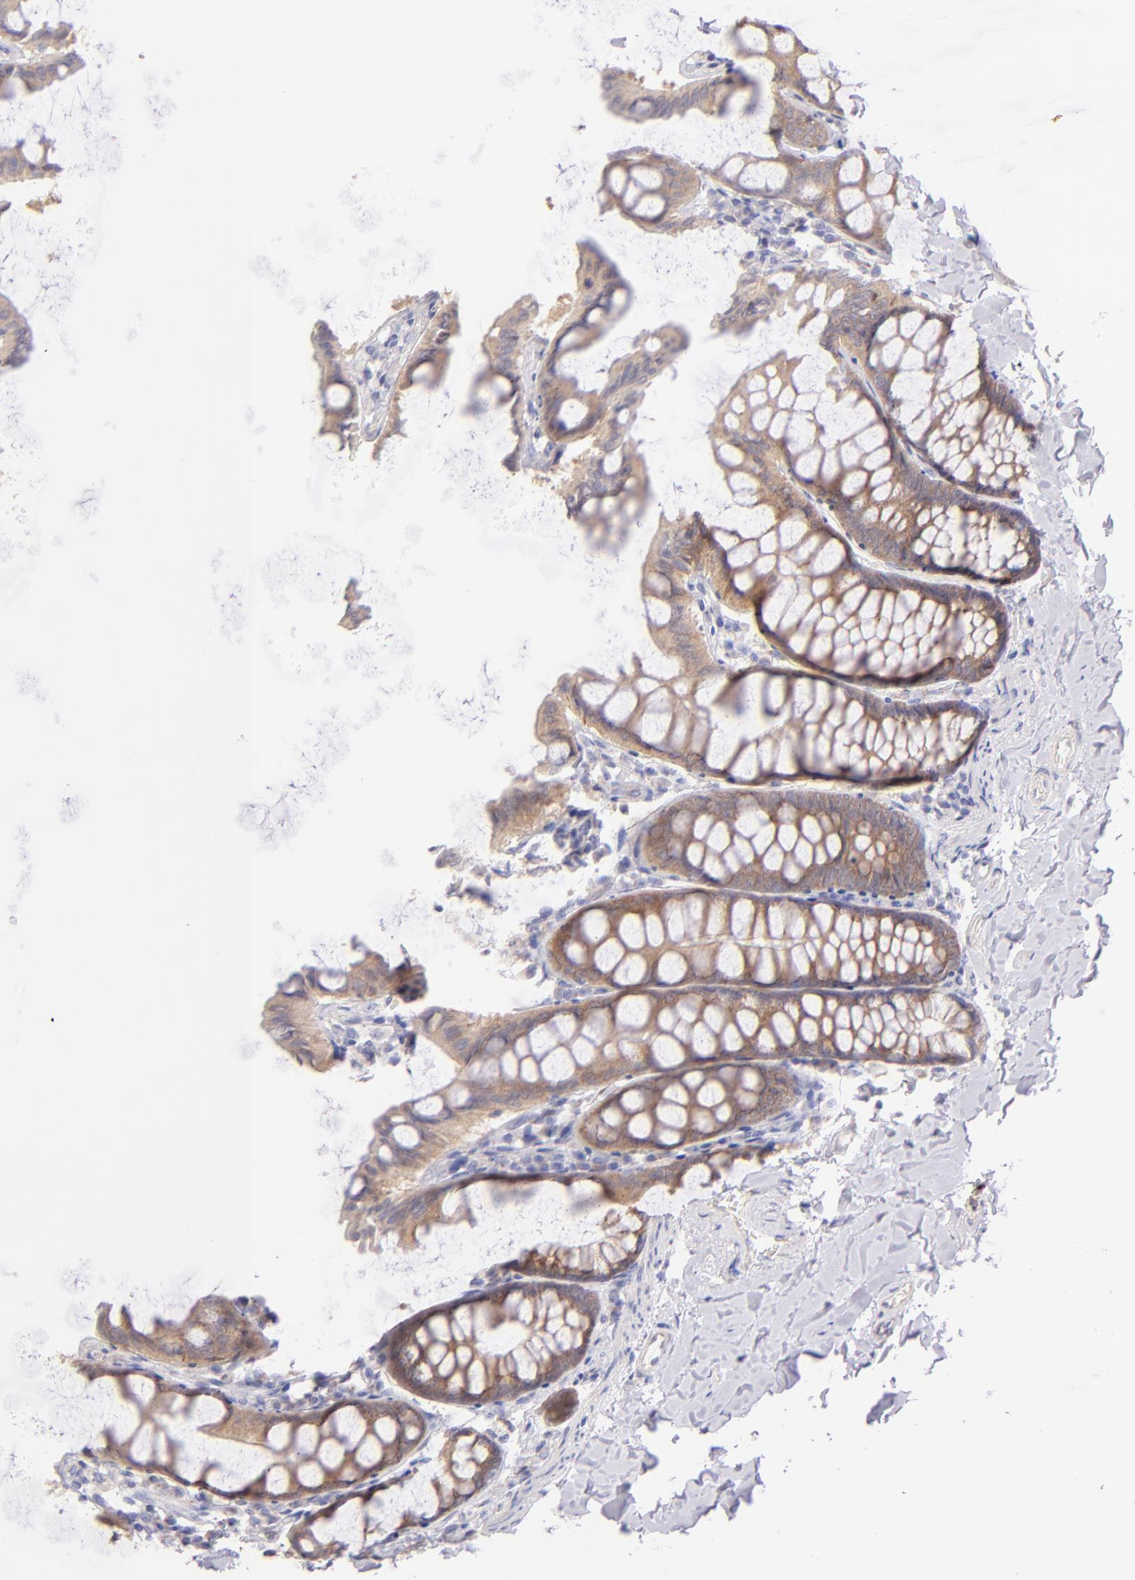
{"staining": {"intensity": "weak", "quantity": ">75%", "location": "cytoplasmic/membranous"}, "tissue": "colon", "cell_type": "Endothelial cells", "image_type": "normal", "snomed": [{"axis": "morphology", "description": "Normal tissue, NOS"}, {"axis": "topography", "description": "Colon"}], "caption": "Immunohistochemistry (IHC) (DAB) staining of normal colon demonstrates weak cytoplasmic/membranous protein expression in about >75% of endothelial cells.", "gene": "SH2D4A", "patient": {"sex": "female", "age": 61}}